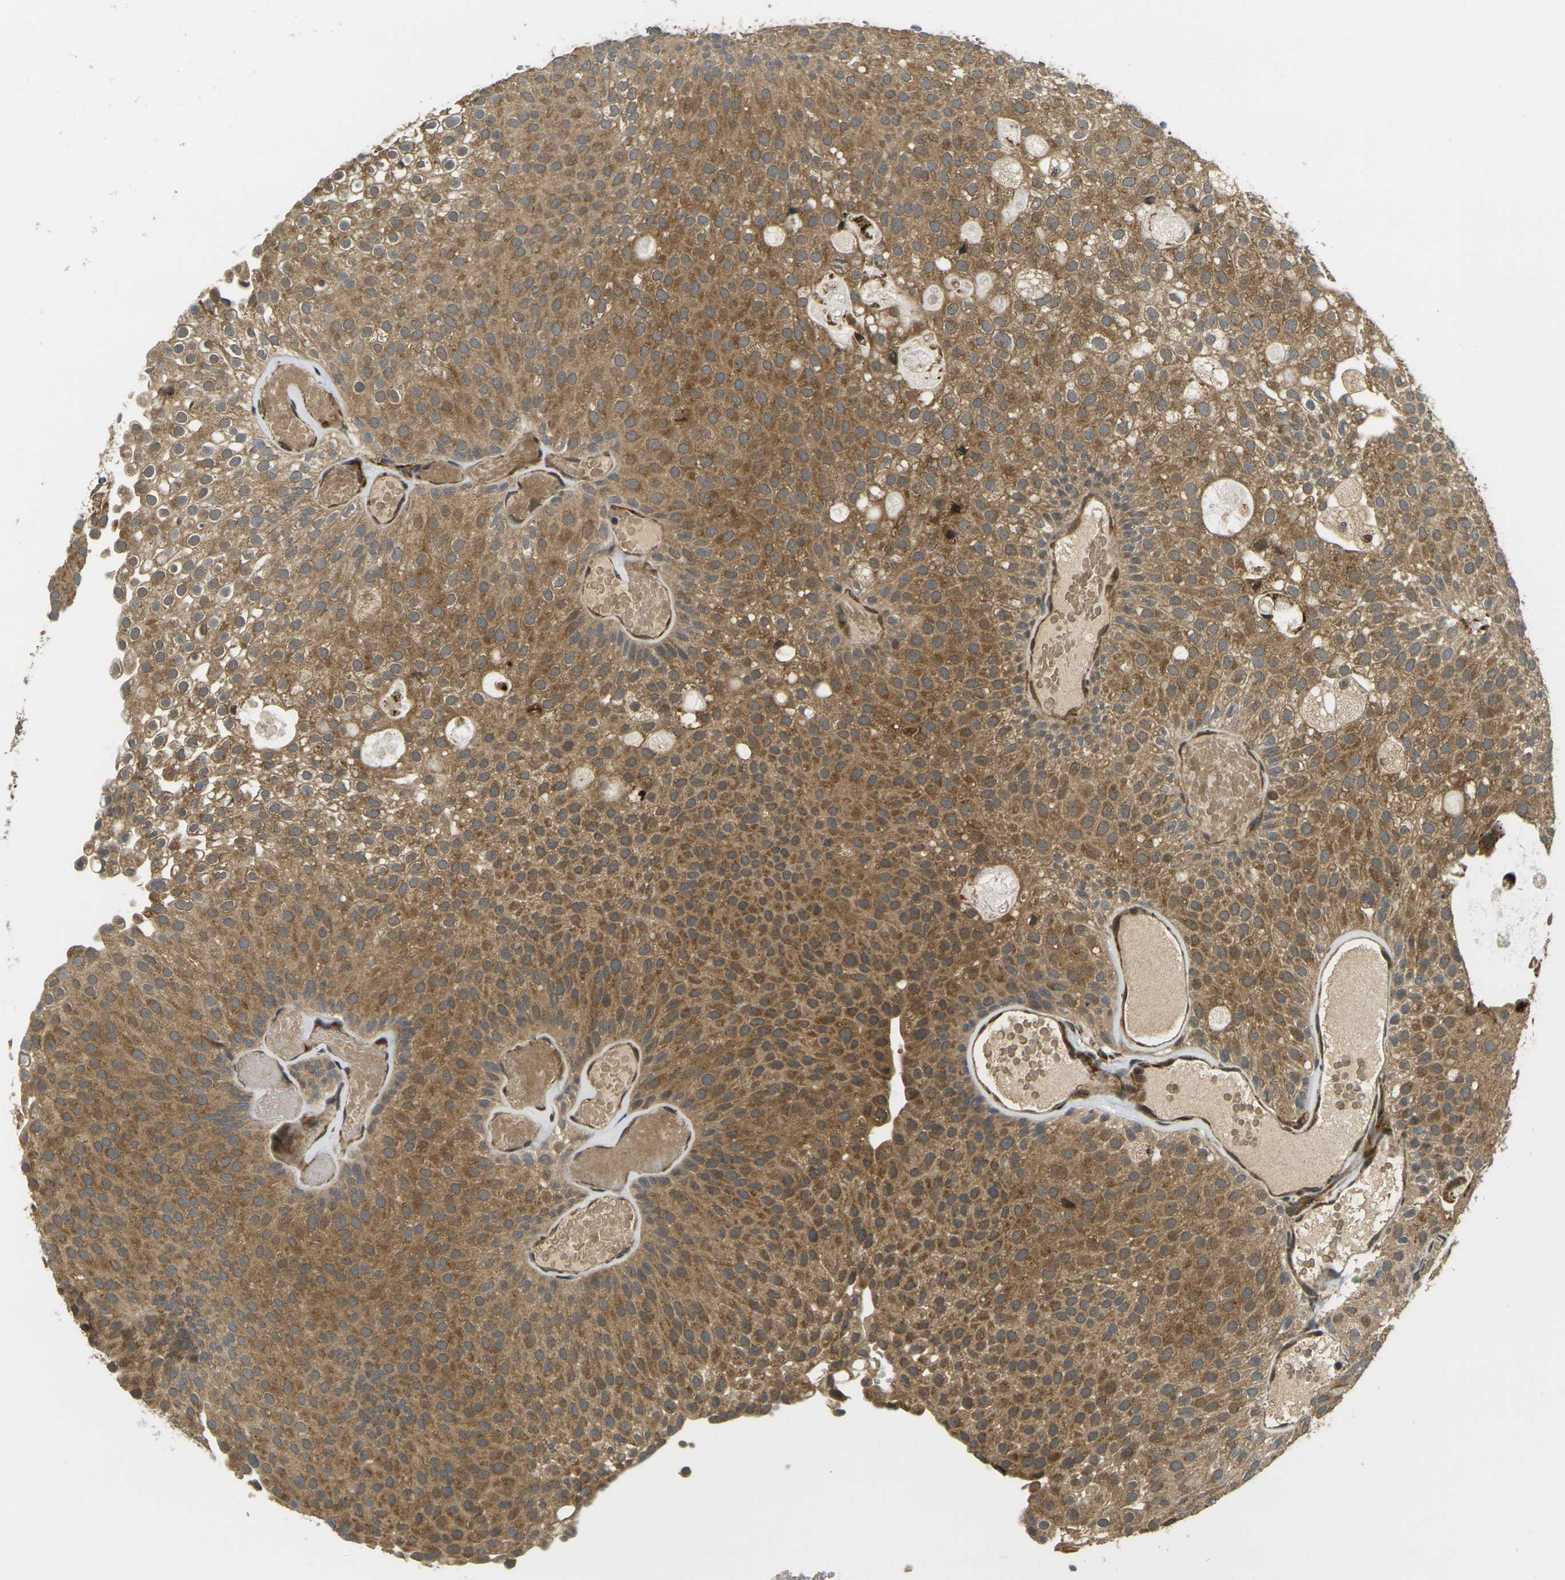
{"staining": {"intensity": "moderate", "quantity": ">75%", "location": "cytoplasmic/membranous"}, "tissue": "urothelial cancer", "cell_type": "Tumor cells", "image_type": "cancer", "snomed": [{"axis": "morphology", "description": "Urothelial carcinoma, Low grade"}, {"axis": "topography", "description": "Urinary bladder"}], "caption": "A histopathology image of human urothelial carcinoma (low-grade) stained for a protein shows moderate cytoplasmic/membranous brown staining in tumor cells.", "gene": "FUT11", "patient": {"sex": "male", "age": 78}}